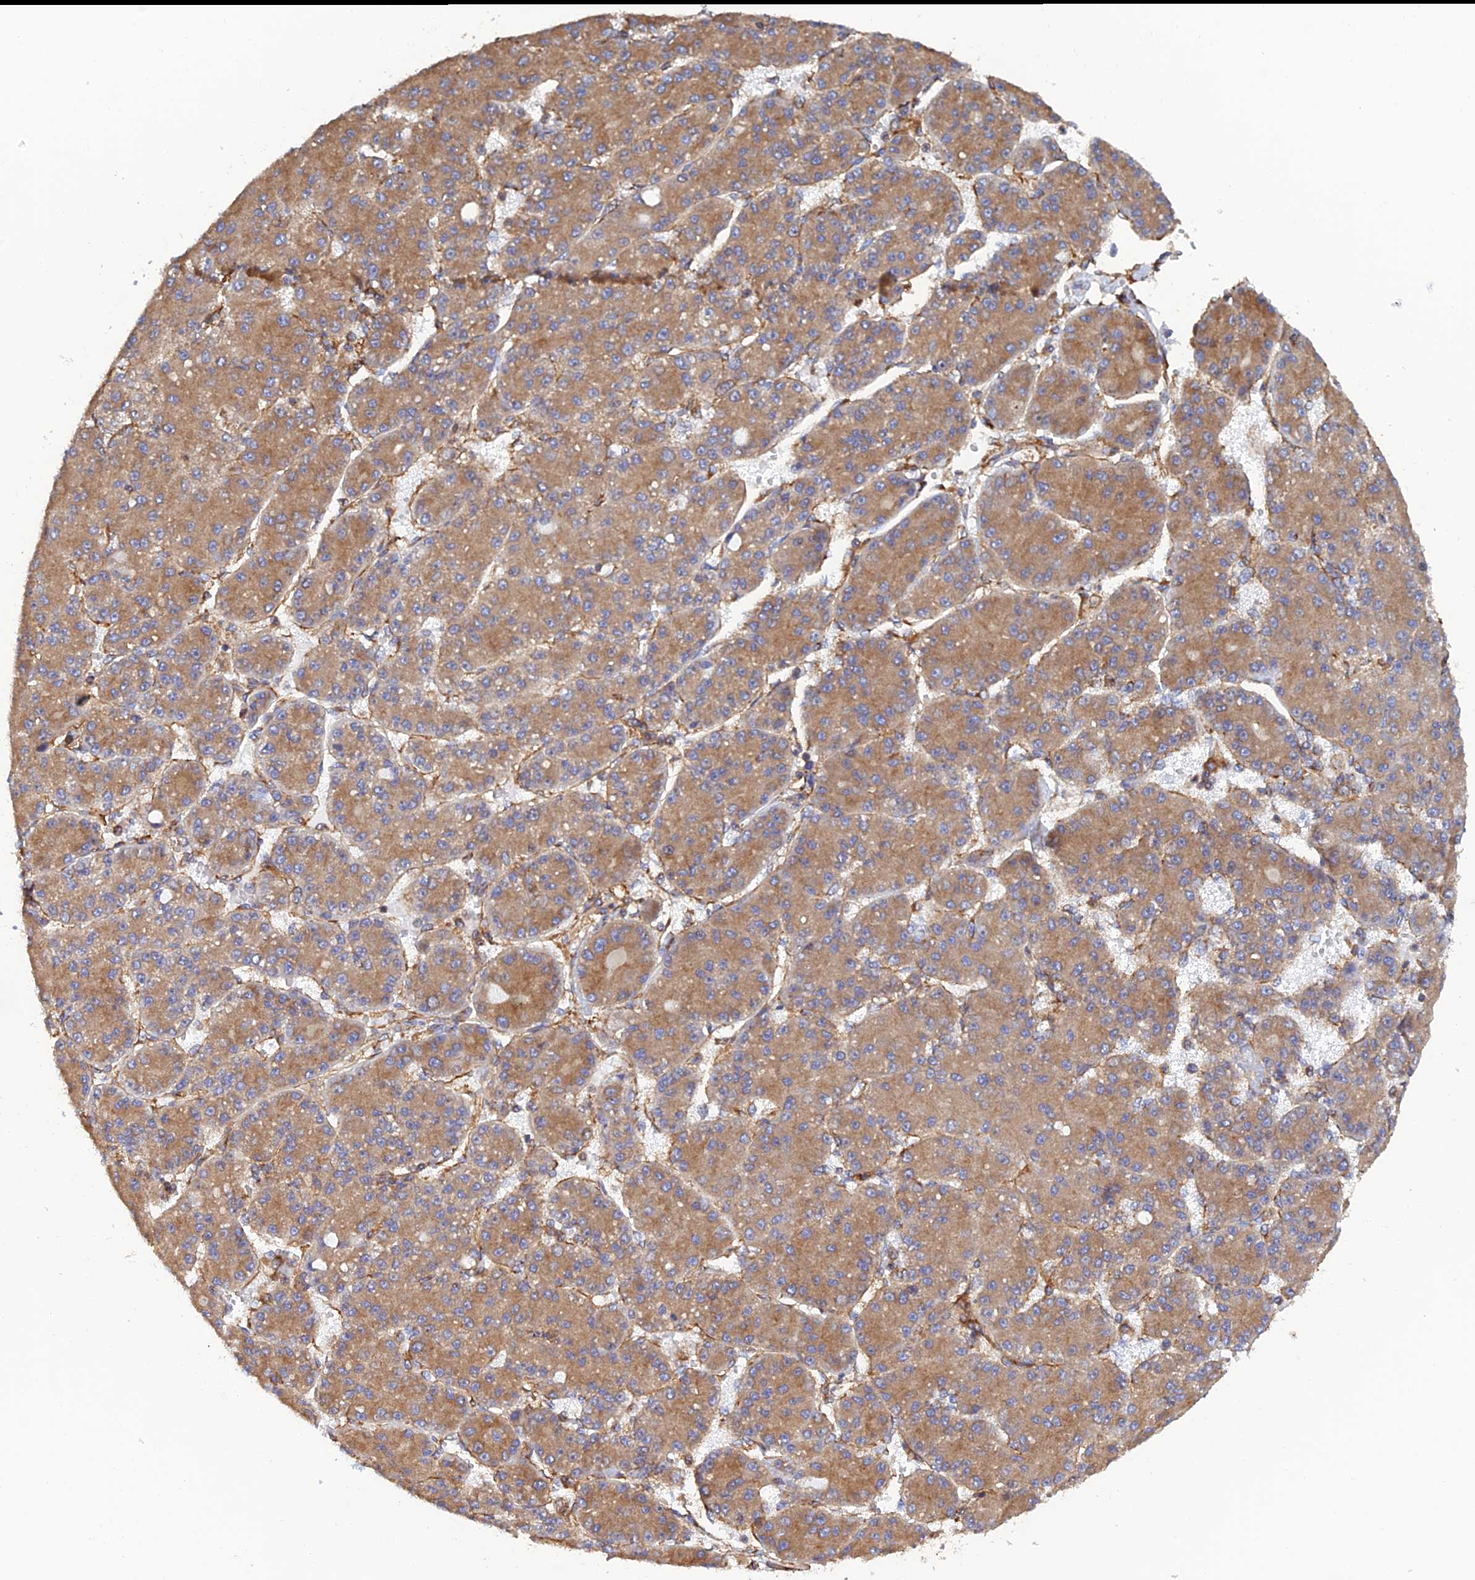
{"staining": {"intensity": "moderate", "quantity": ">75%", "location": "cytoplasmic/membranous"}, "tissue": "liver cancer", "cell_type": "Tumor cells", "image_type": "cancer", "snomed": [{"axis": "morphology", "description": "Carcinoma, Hepatocellular, NOS"}, {"axis": "topography", "description": "Liver"}], "caption": "Protein expression analysis of human liver cancer (hepatocellular carcinoma) reveals moderate cytoplasmic/membranous expression in about >75% of tumor cells.", "gene": "DCTN2", "patient": {"sex": "male", "age": 67}}